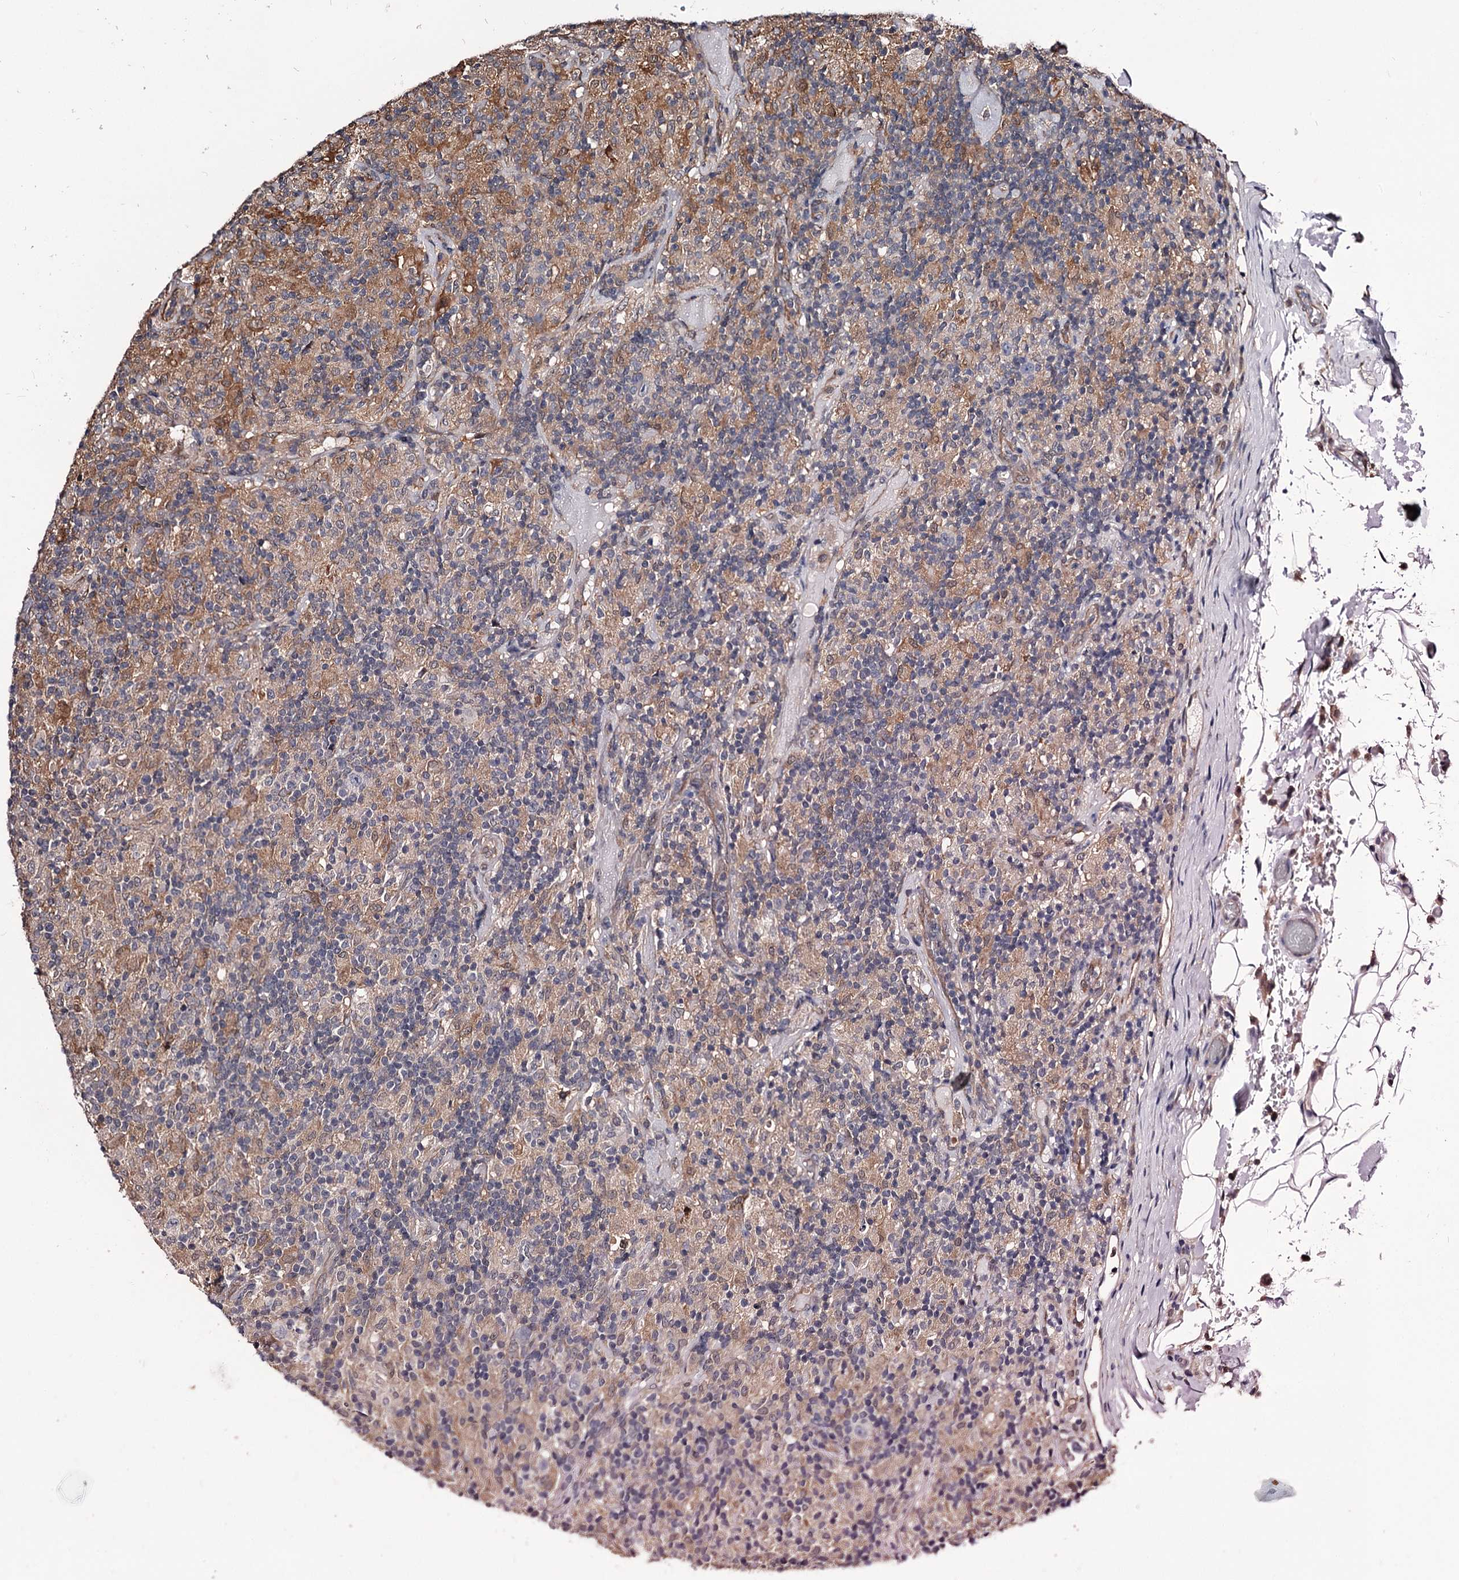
{"staining": {"intensity": "negative", "quantity": "none", "location": "none"}, "tissue": "lymphoma", "cell_type": "Tumor cells", "image_type": "cancer", "snomed": [{"axis": "morphology", "description": "Hodgkin's disease, NOS"}, {"axis": "topography", "description": "Lymph node"}], "caption": "Immunohistochemistry image of lymphoma stained for a protein (brown), which shows no positivity in tumor cells.", "gene": "GSTO1", "patient": {"sex": "male", "age": 70}}